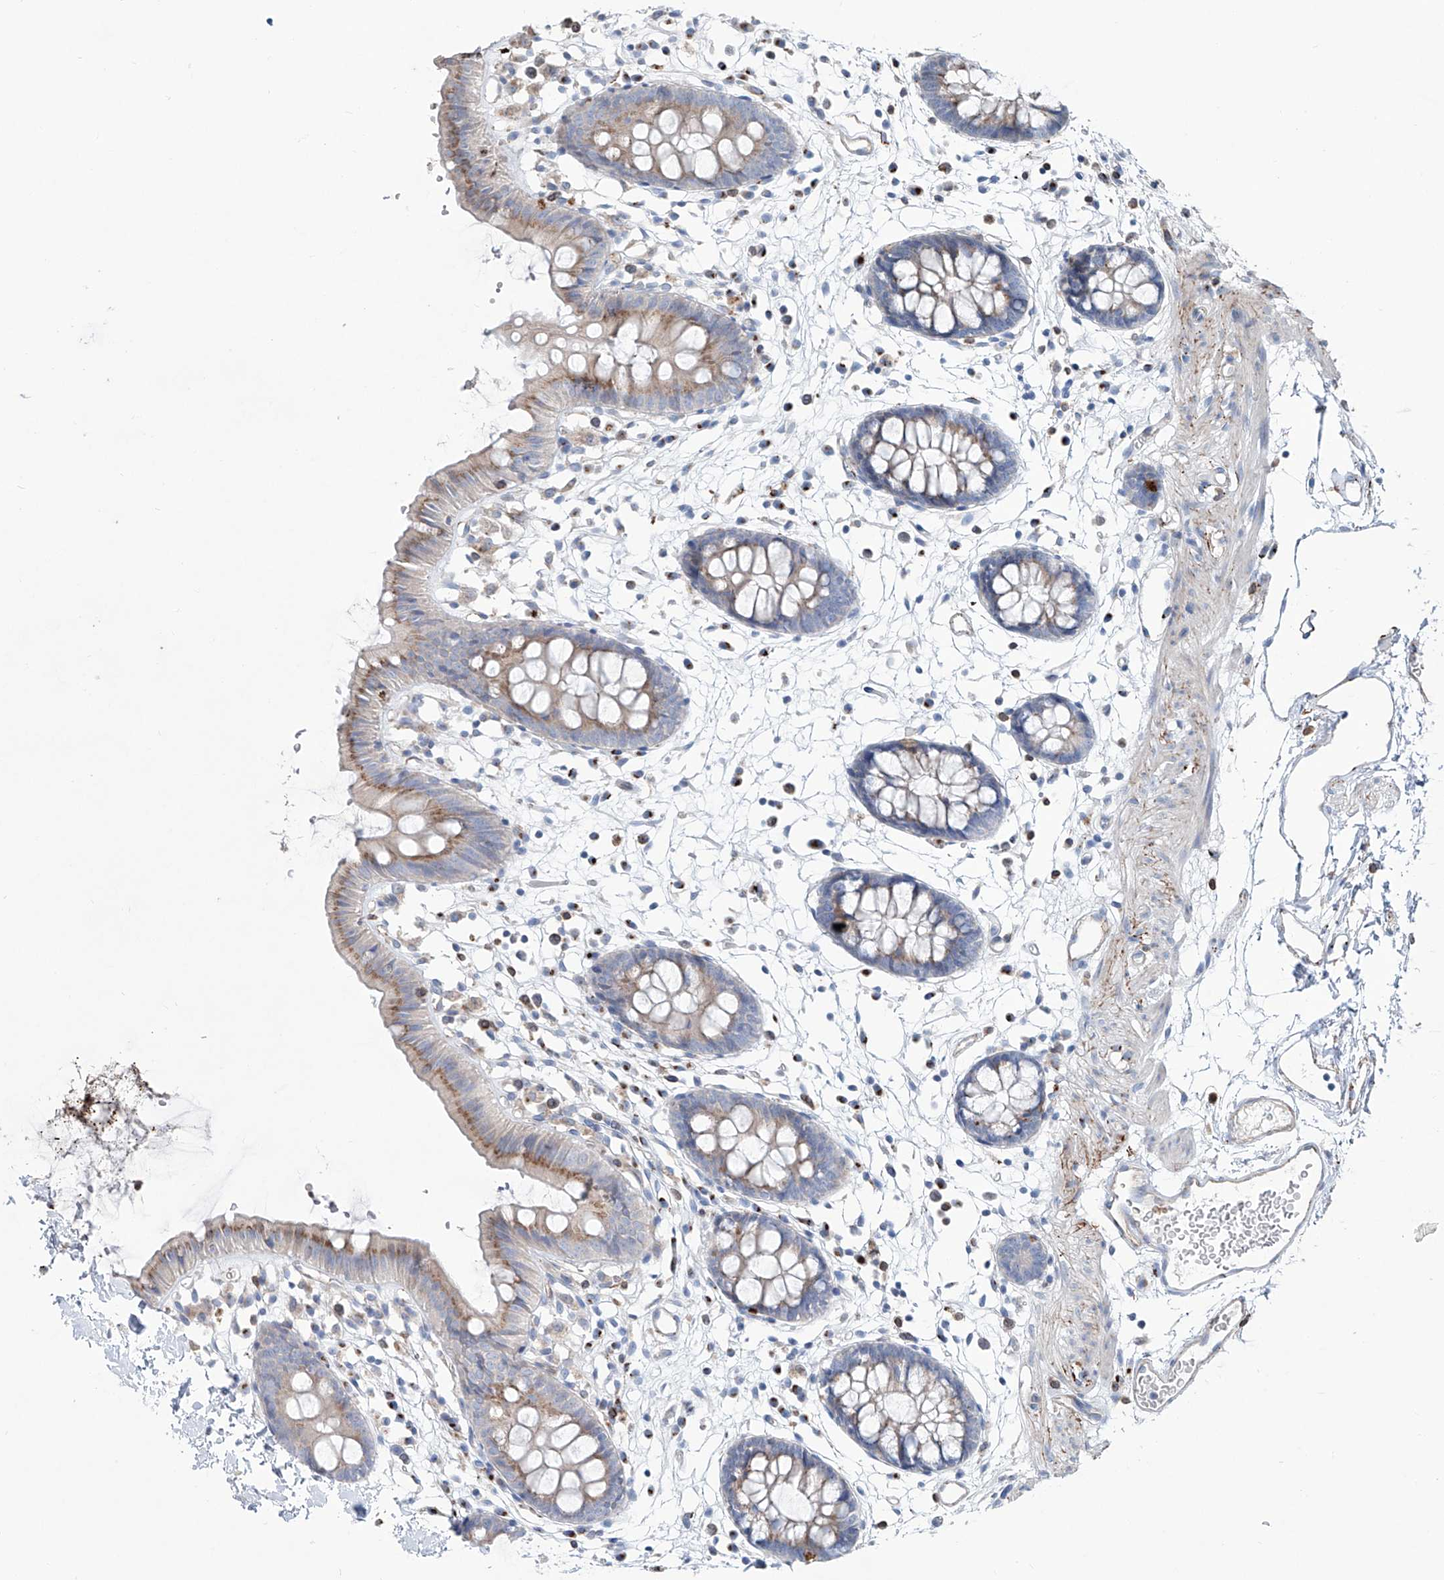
{"staining": {"intensity": "weak", "quantity": "25%-75%", "location": "cytoplasmic/membranous"}, "tissue": "colon", "cell_type": "Endothelial cells", "image_type": "normal", "snomed": [{"axis": "morphology", "description": "Normal tissue, NOS"}, {"axis": "topography", "description": "Colon"}], "caption": "Protein analysis of unremarkable colon demonstrates weak cytoplasmic/membranous positivity in approximately 25%-75% of endothelial cells.", "gene": "CDH5", "patient": {"sex": "male", "age": 56}}